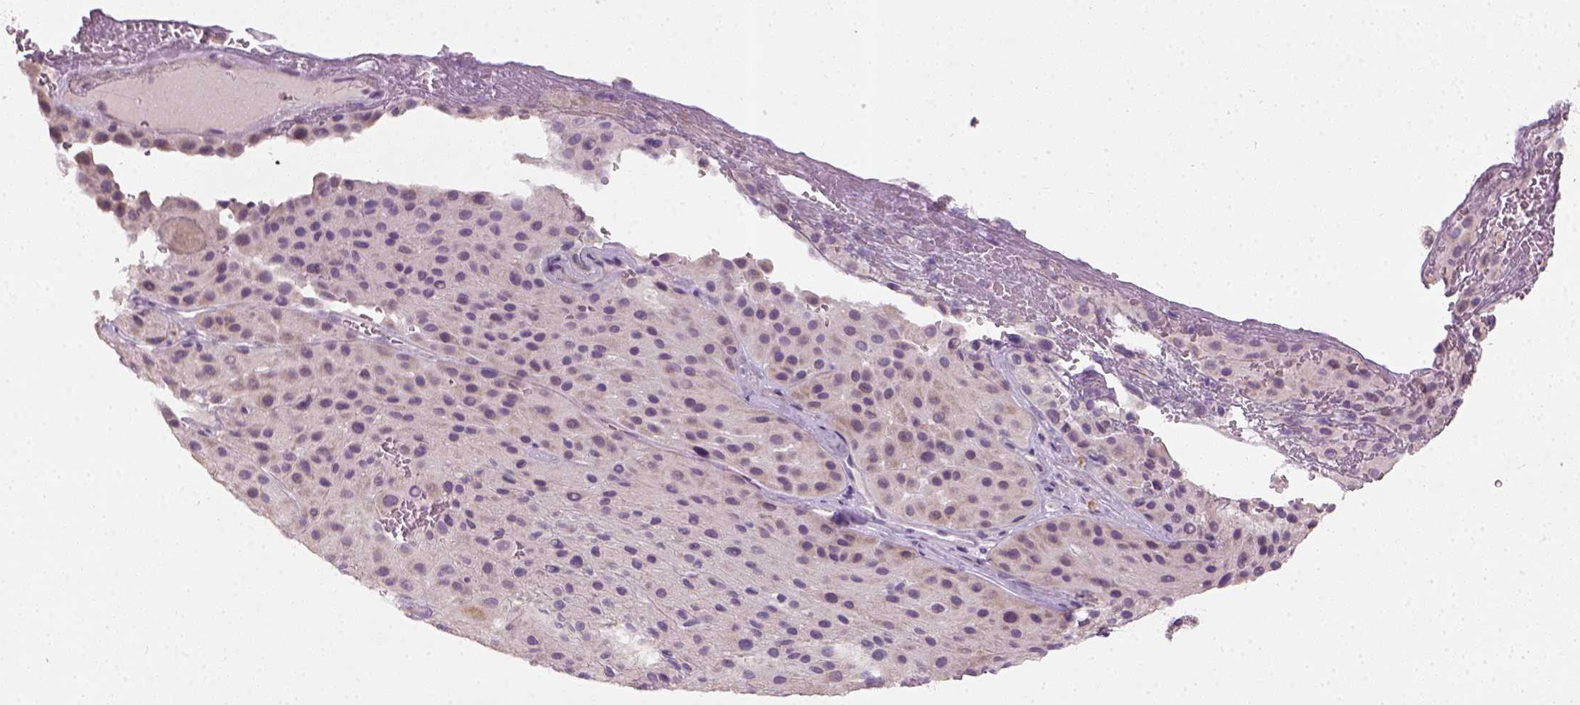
{"staining": {"intensity": "negative", "quantity": "none", "location": "none"}, "tissue": "melanoma", "cell_type": "Tumor cells", "image_type": "cancer", "snomed": [{"axis": "morphology", "description": "Malignant melanoma, Metastatic site"}, {"axis": "topography", "description": "Smooth muscle"}], "caption": "High magnification brightfield microscopy of malignant melanoma (metastatic site) stained with DAB (brown) and counterstained with hematoxylin (blue): tumor cells show no significant staining. (Stains: DAB immunohistochemistry with hematoxylin counter stain, Microscopy: brightfield microscopy at high magnification).", "gene": "NUDT6", "patient": {"sex": "male", "age": 41}}